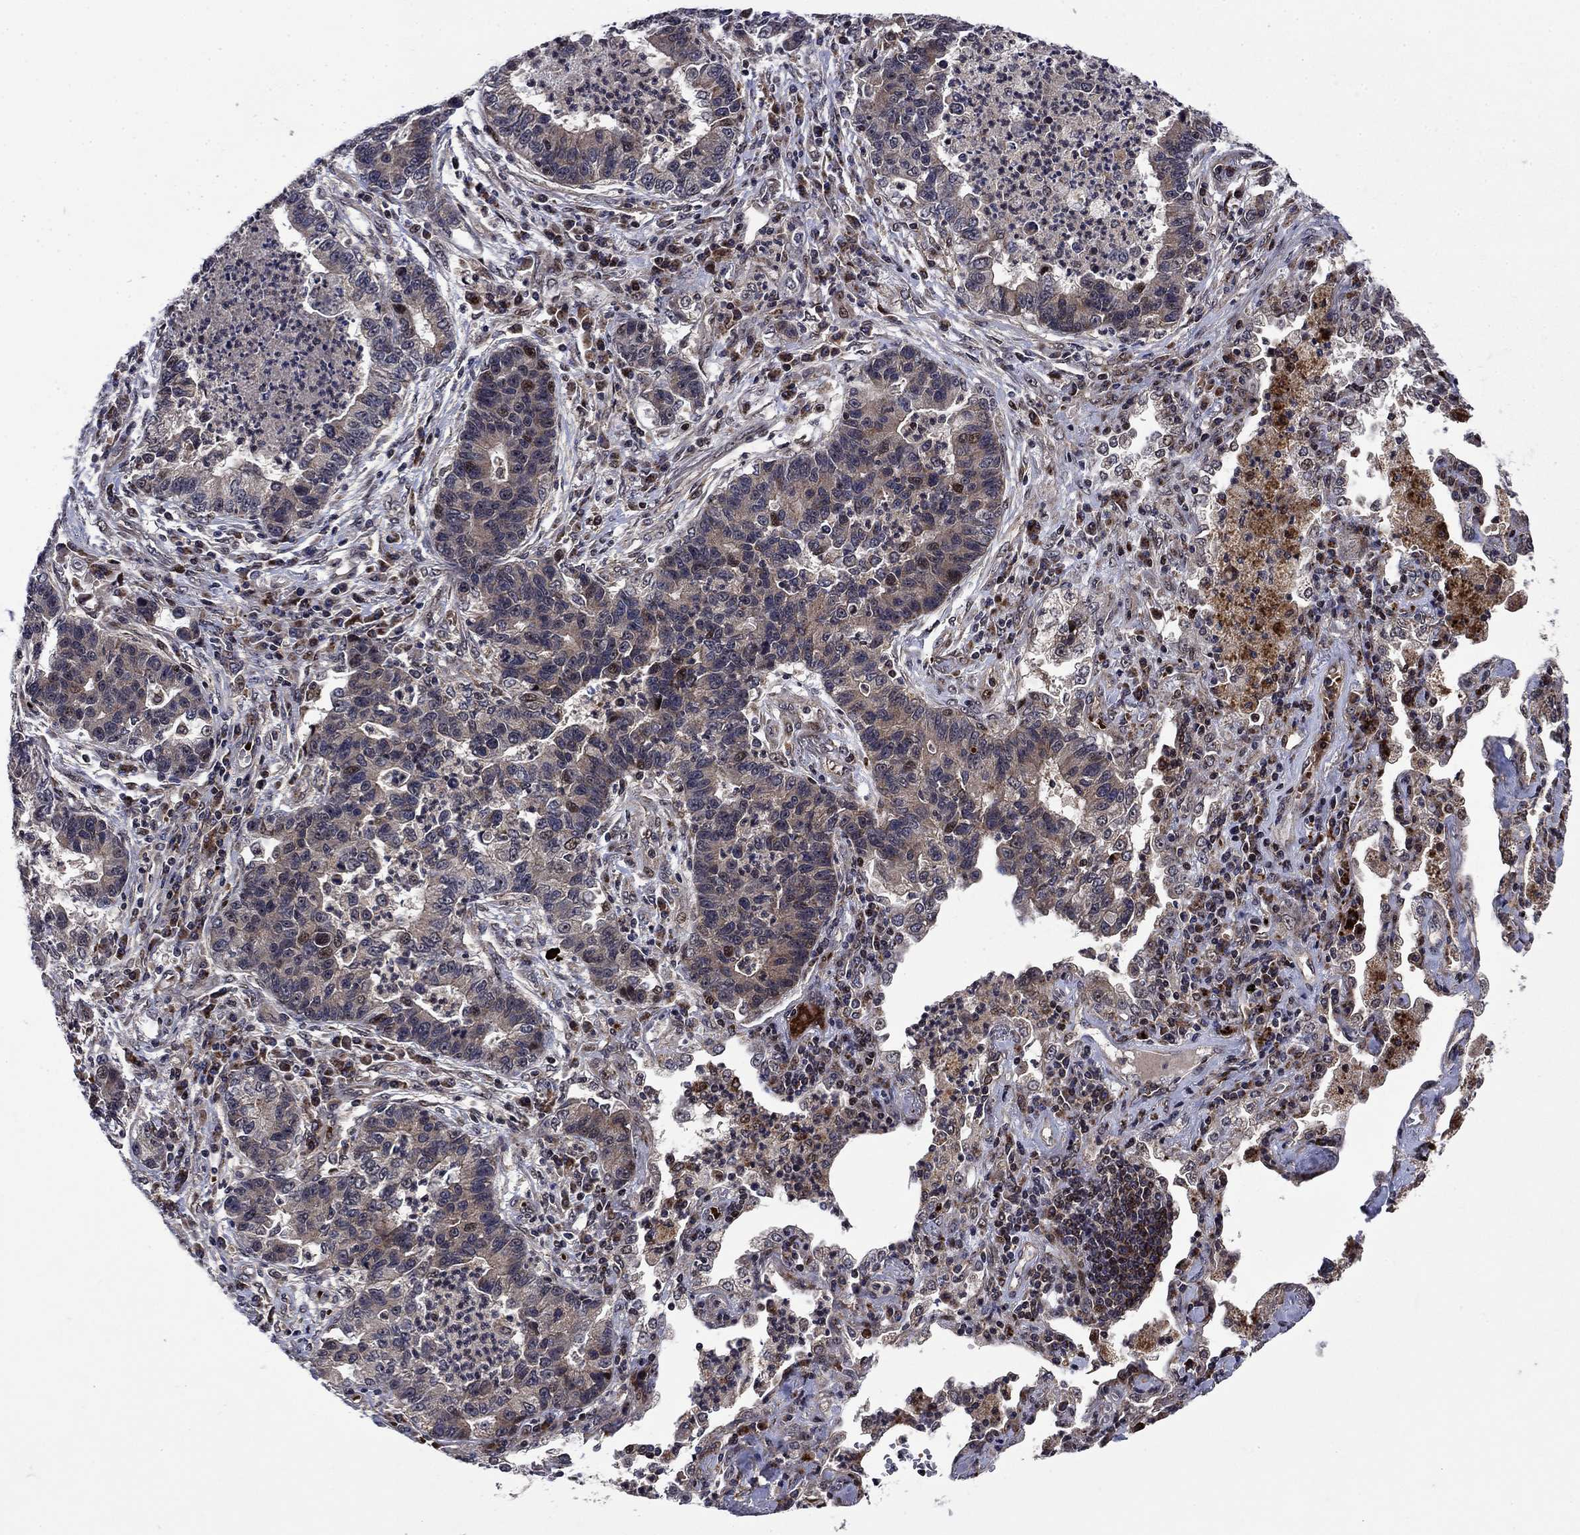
{"staining": {"intensity": "moderate", "quantity": "<25%", "location": "nuclear"}, "tissue": "lung cancer", "cell_type": "Tumor cells", "image_type": "cancer", "snomed": [{"axis": "morphology", "description": "Adenocarcinoma, NOS"}, {"axis": "topography", "description": "Lung"}], "caption": "Immunohistochemistry micrograph of neoplastic tissue: lung adenocarcinoma stained using immunohistochemistry (IHC) demonstrates low levels of moderate protein expression localized specifically in the nuclear of tumor cells, appearing as a nuclear brown color.", "gene": "AGTPBP1", "patient": {"sex": "female", "age": 57}}